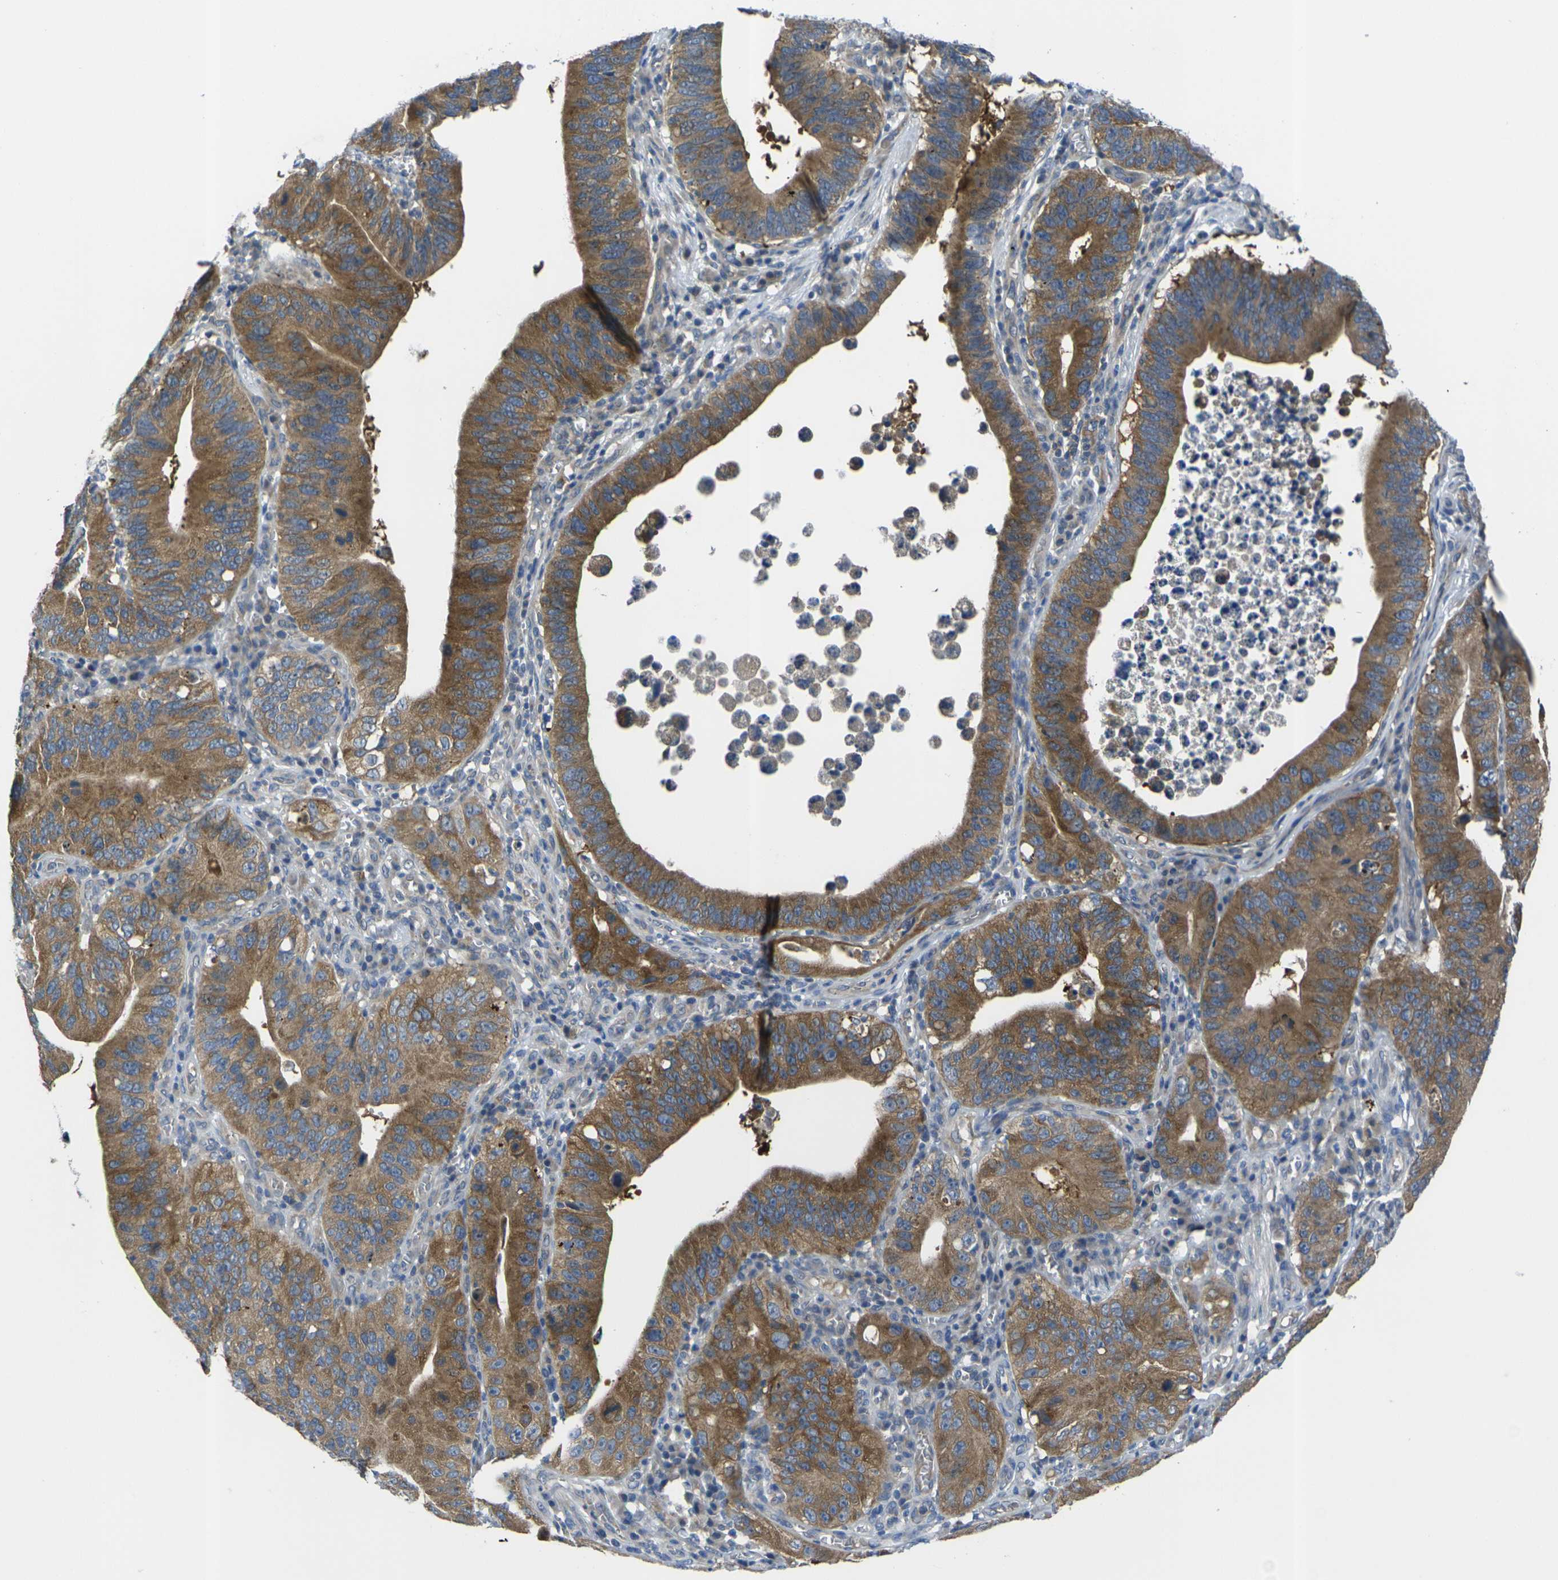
{"staining": {"intensity": "moderate", "quantity": ">75%", "location": "cytoplasmic/membranous"}, "tissue": "stomach cancer", "cell_type": "Tumor cells", "image_type": "cancer", "snomed": [{"axis": "morphology", "description": "Adenocarcinoma, NOS"}, {"axis": "topography", "description": "Stomach"}, {"axis": "topography", "description": "Gastric cardia"}], "caption": "High-magnification brightfield microscopy of stomach cancer (adenocarcinoma) stained with DAB (brown) and counterstained with hematoxylin (blue). tumor cells exhibit moderate cytoplasmic/membranous expression is present in about>75% of cells.", "gene": "GNA12", "patient": {"sex": "male", "age": 59}}